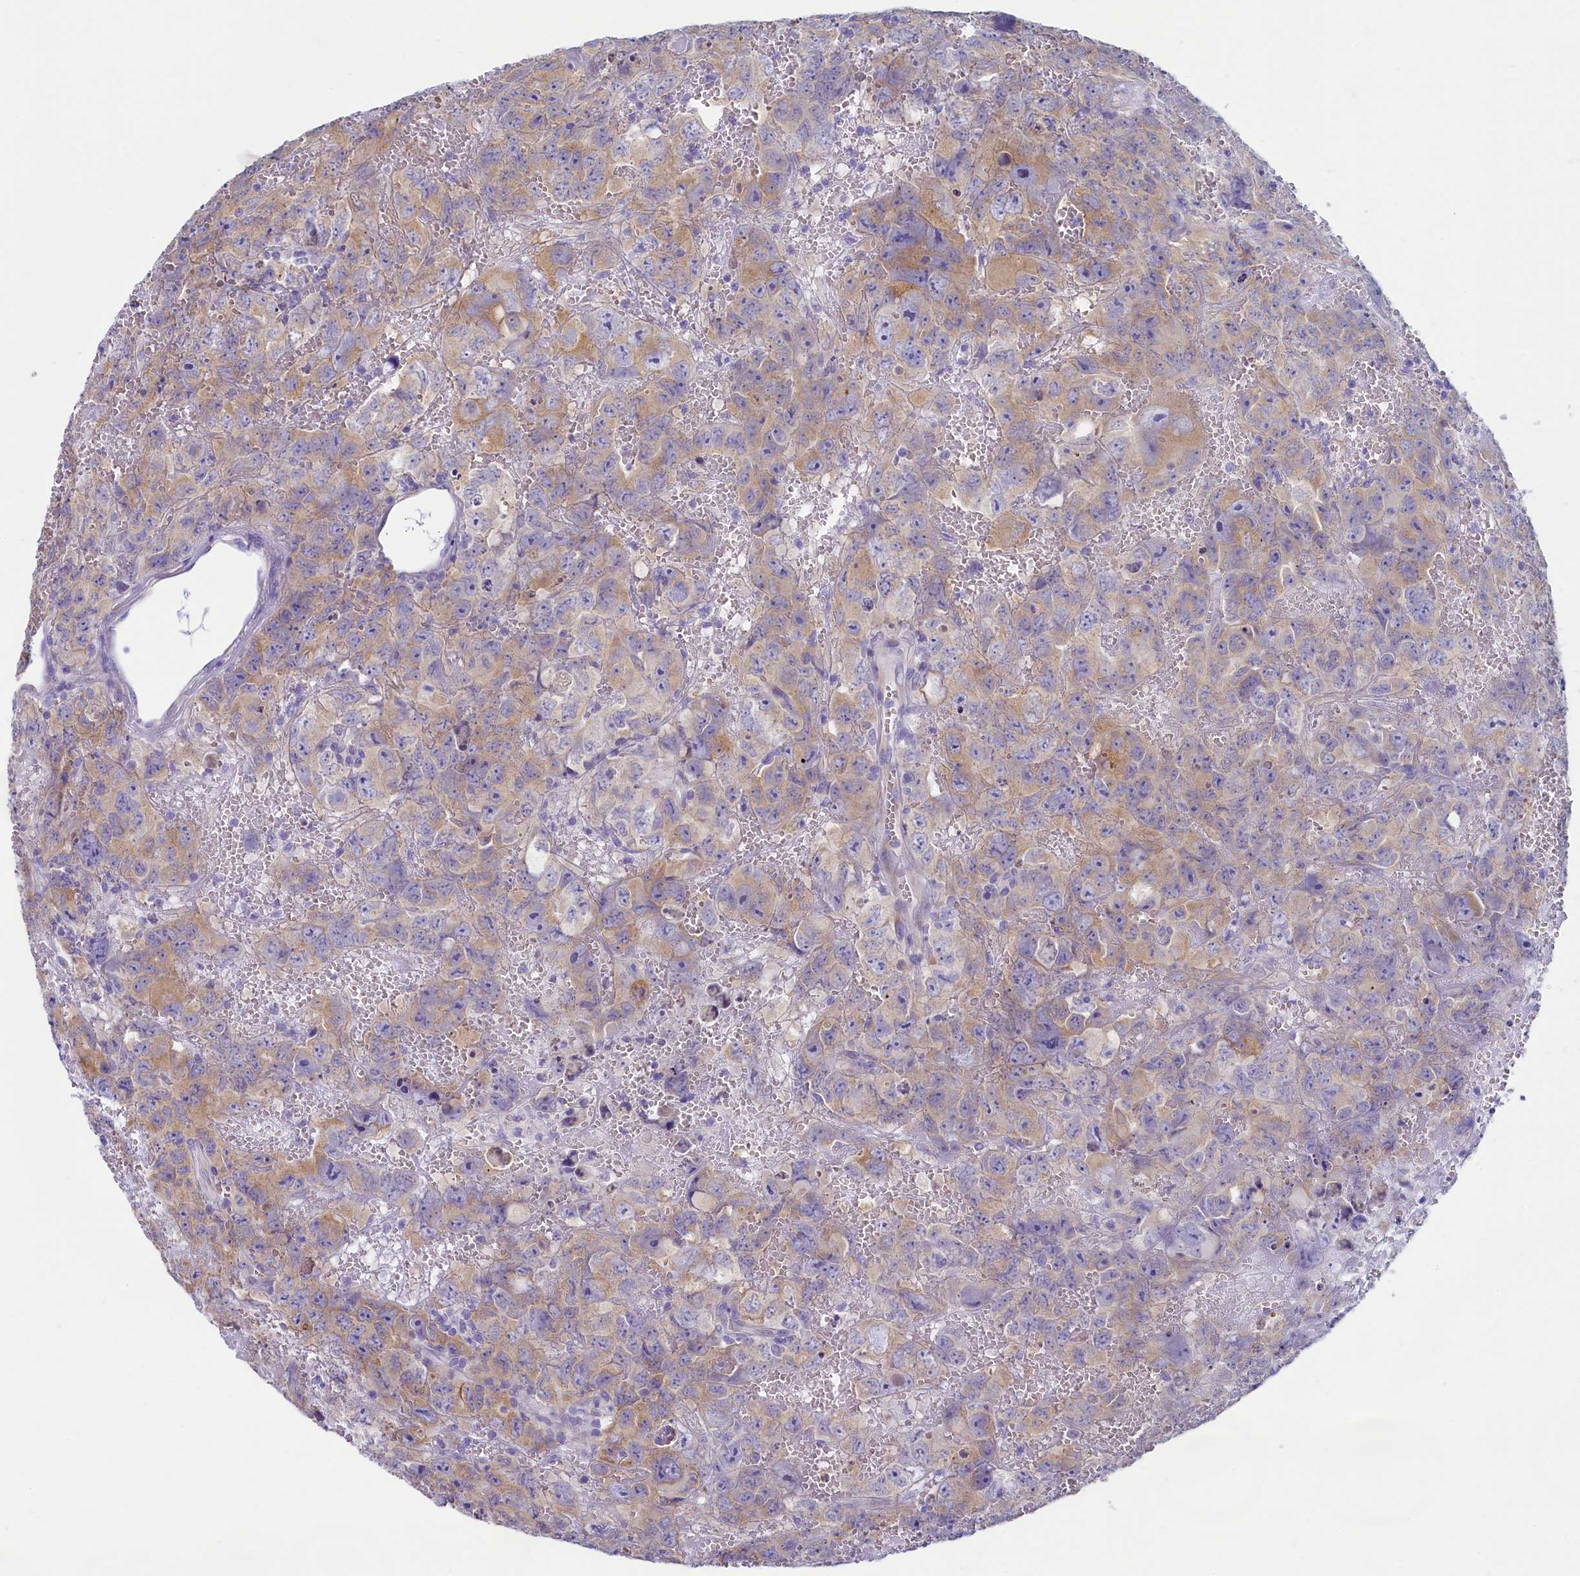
{"staining": {"intensity": "weak", "quantity": ">75%", "location": "cytoplasmic/membranous"}, "tissue": "testis cancer", "cell_type": "Tumor cells", "image_type": "cancer", "snomed": [{"axis": "morphology", "description": "Carcinoma, Embryonal, NOS"}, {"axis": "topography", "description": "Testis"}], "caption": "Immunohistochemical staining of testis embryonal carcinoma shows low levels of weak cytoplasmic/membranous staining in about >75% of tumor cells.", "gene": "SKA3", "patient": {"sex": "male", "age": 45}}